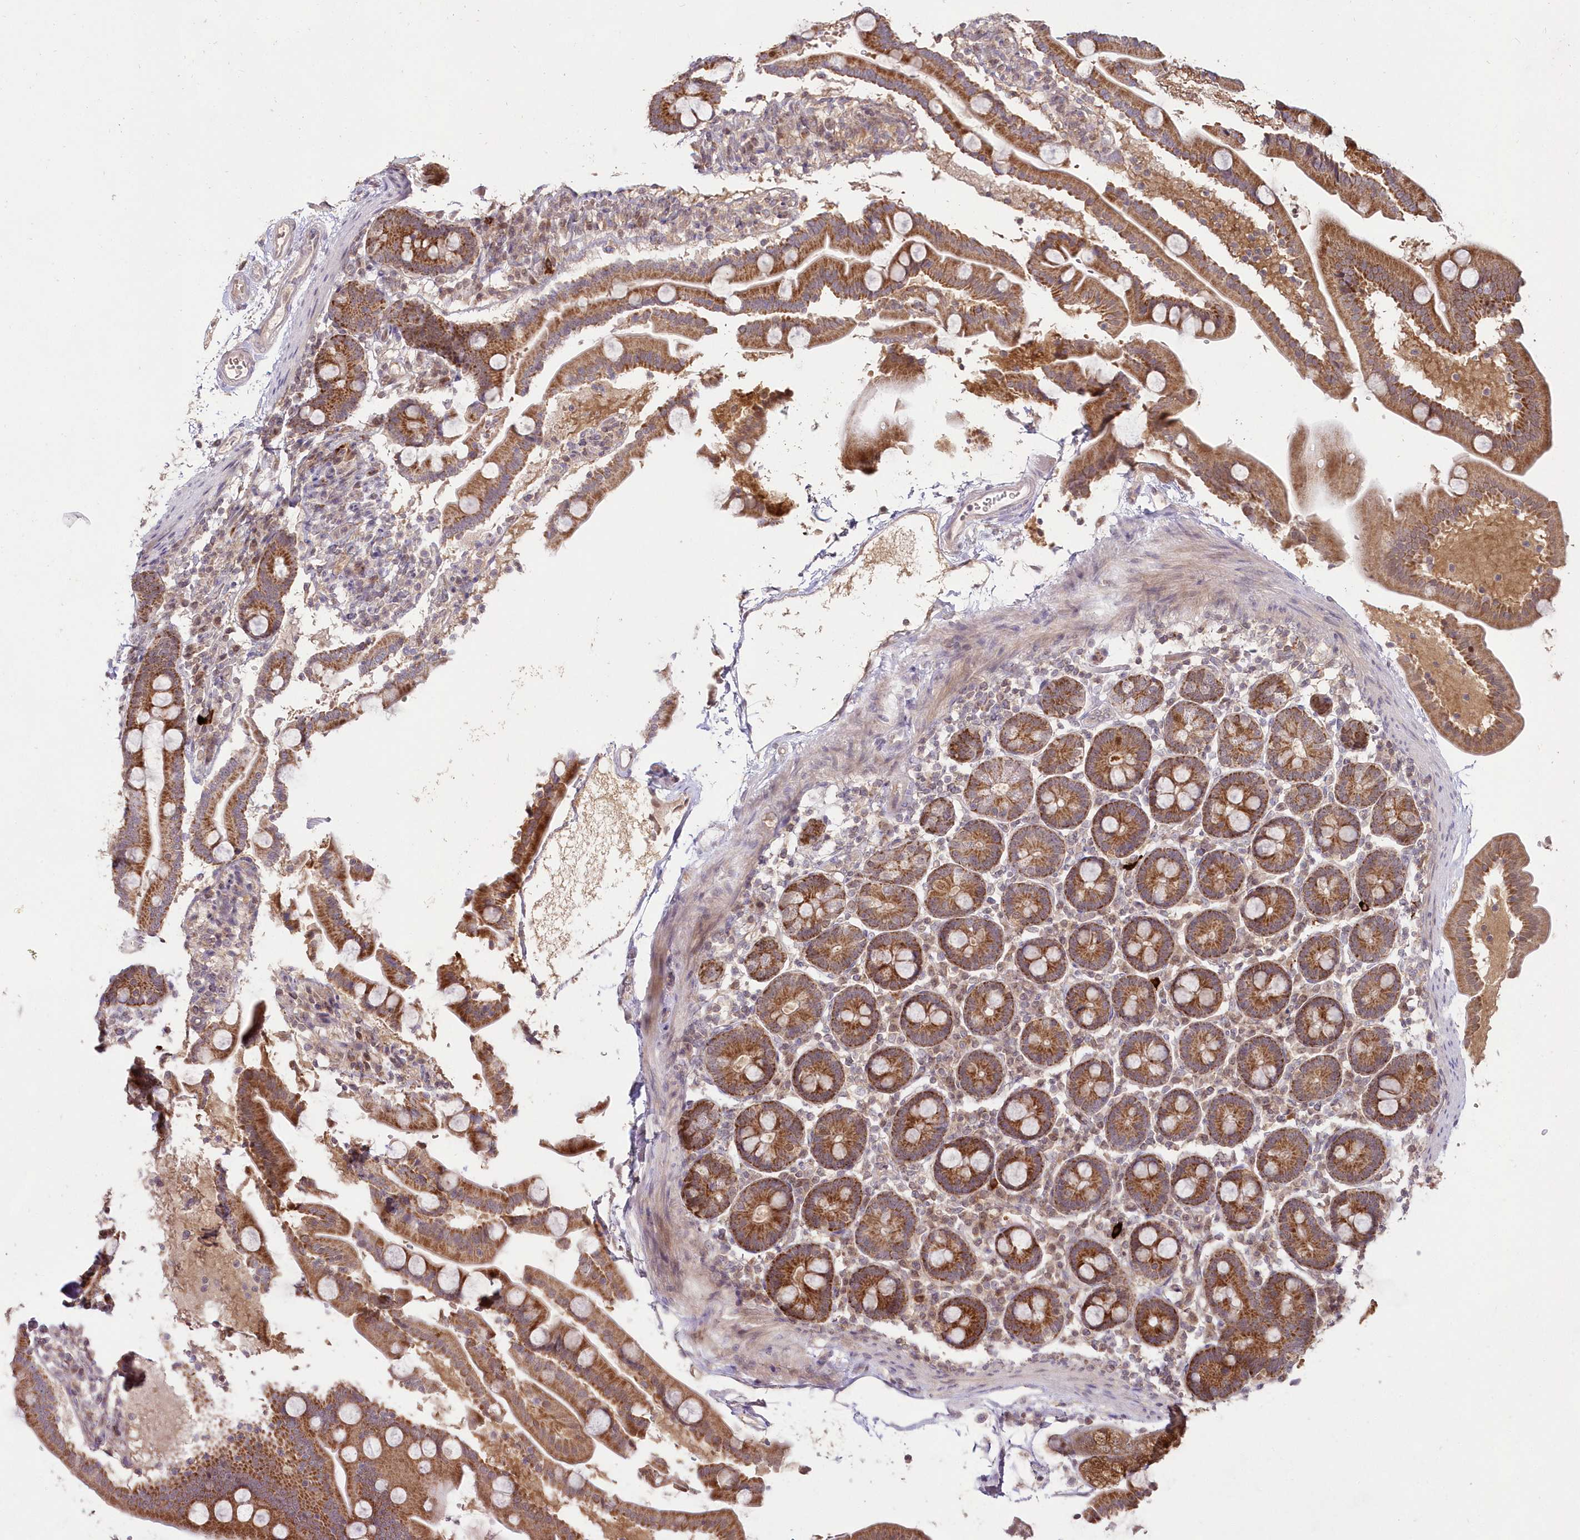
{"staining": {"intensity": "strong", "quantity": ">75%", "location": "cytoplasmic/membranous"}, "tissue": "duodenum", "cell_type": "Glandular cells", "image_type": "normal", "snomed": [{"axis": "morphology", "description": "Normal tissue, NOS"}, {"axis": "topography", "description": "Duodenum"}], "caption": "Benign duodenum displays strong cytoplasmic/membranous staining in about >75% of glandular cells, visualized by immunohistochemistry. The protein is shown in brown color, while the nuclei are stained blue.", "gene": "IMPA1", "patient": {"sex": "male", "age": 54}}